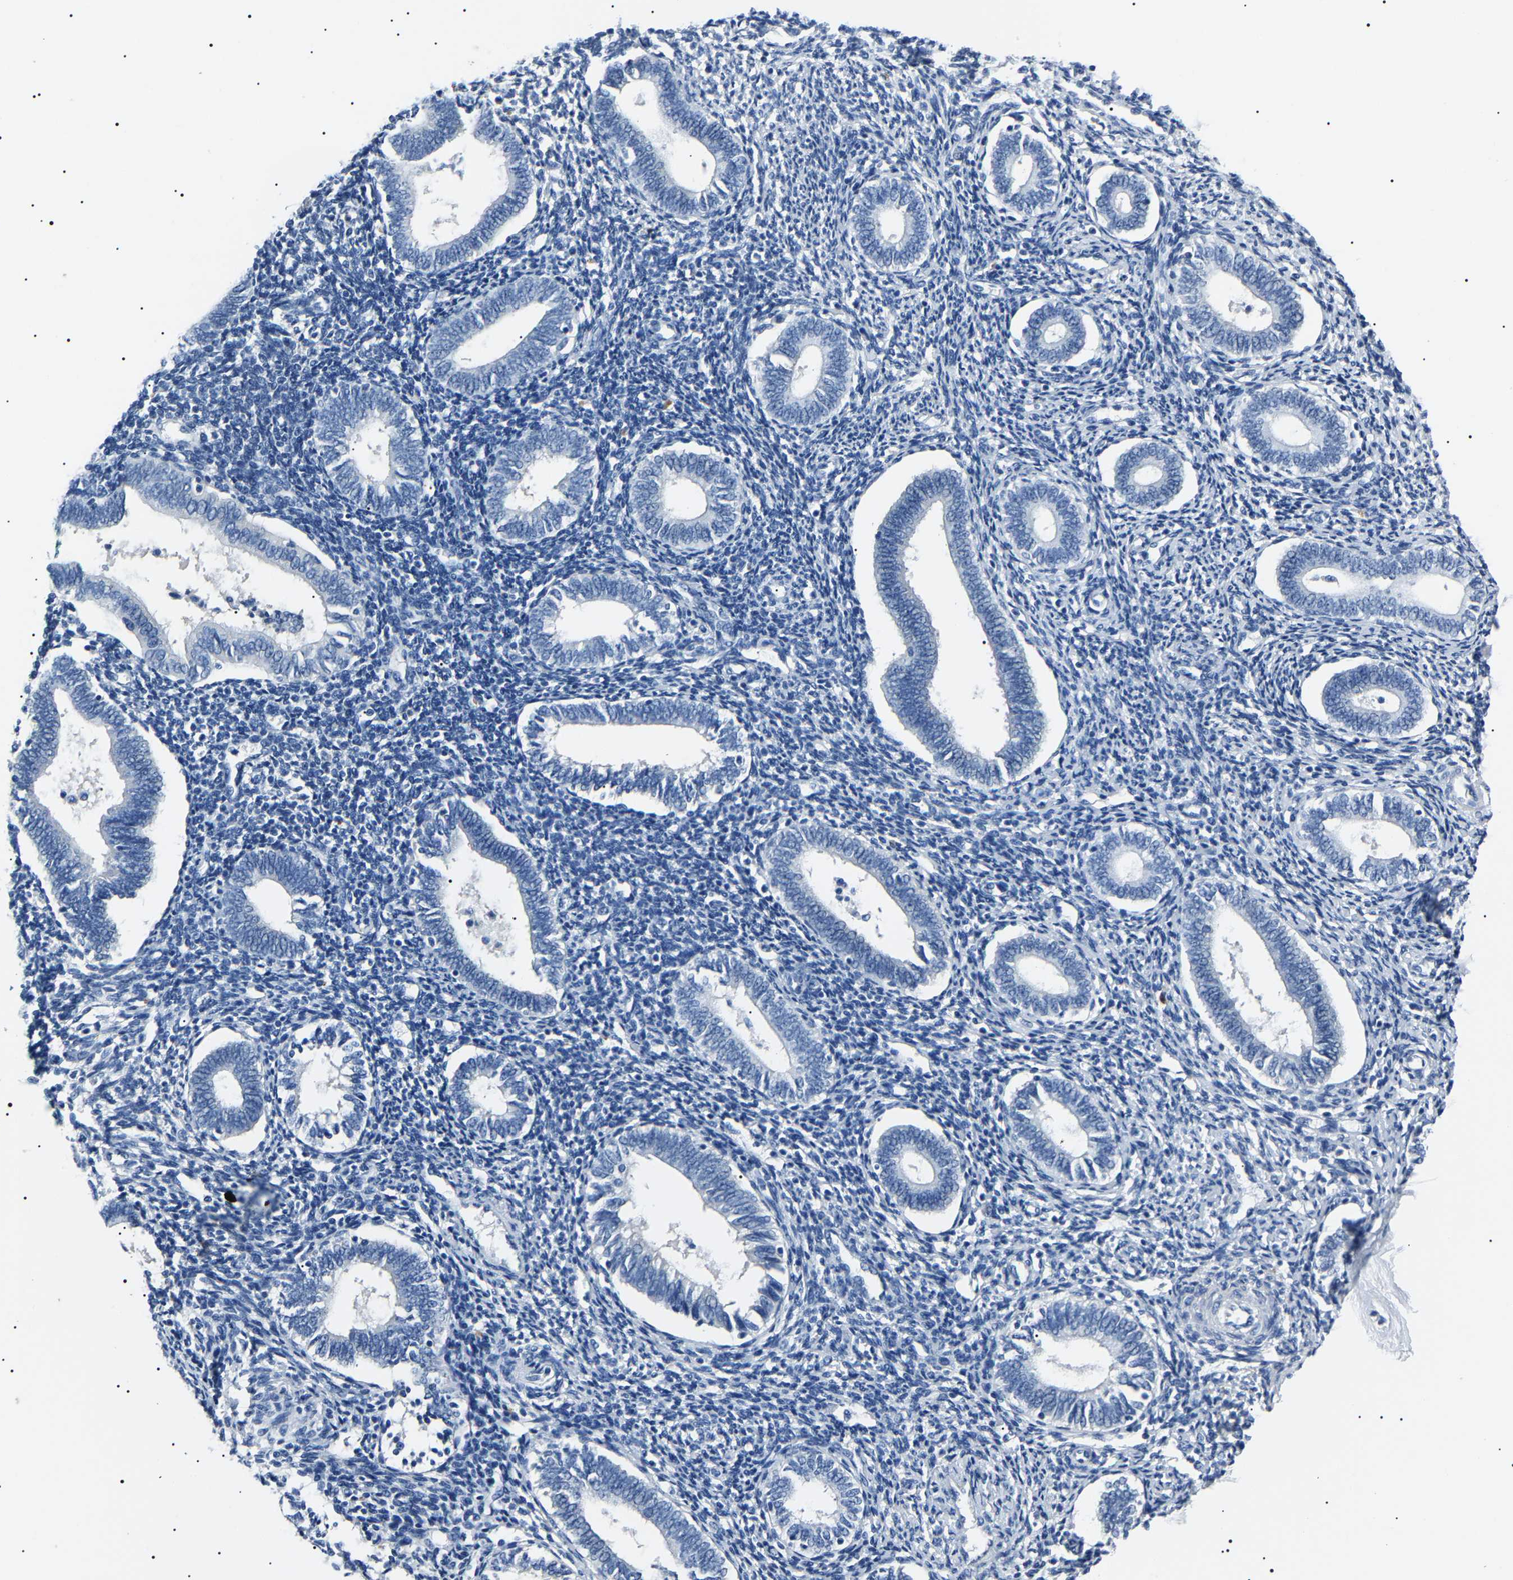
{"staining": {"intensity": "negative", "quantity": "none", "location": "none"}, "tissue": "endometrium", "cell_type": "Cells in endometrial stroma", "image_type": "normal", "snomed": [{"axis": "morphology", "description": "Normal tissue, NOS"}, {"axis": "topography", "description": "Endometrium"}], "caption": "This is an immunohistochemistry (IHC) photomicrograph of benign endometrium. There is no positivity in cells in endometrial stroma.", "gene": "KLK15", "patient": {"sex": "female", "age": 41}}